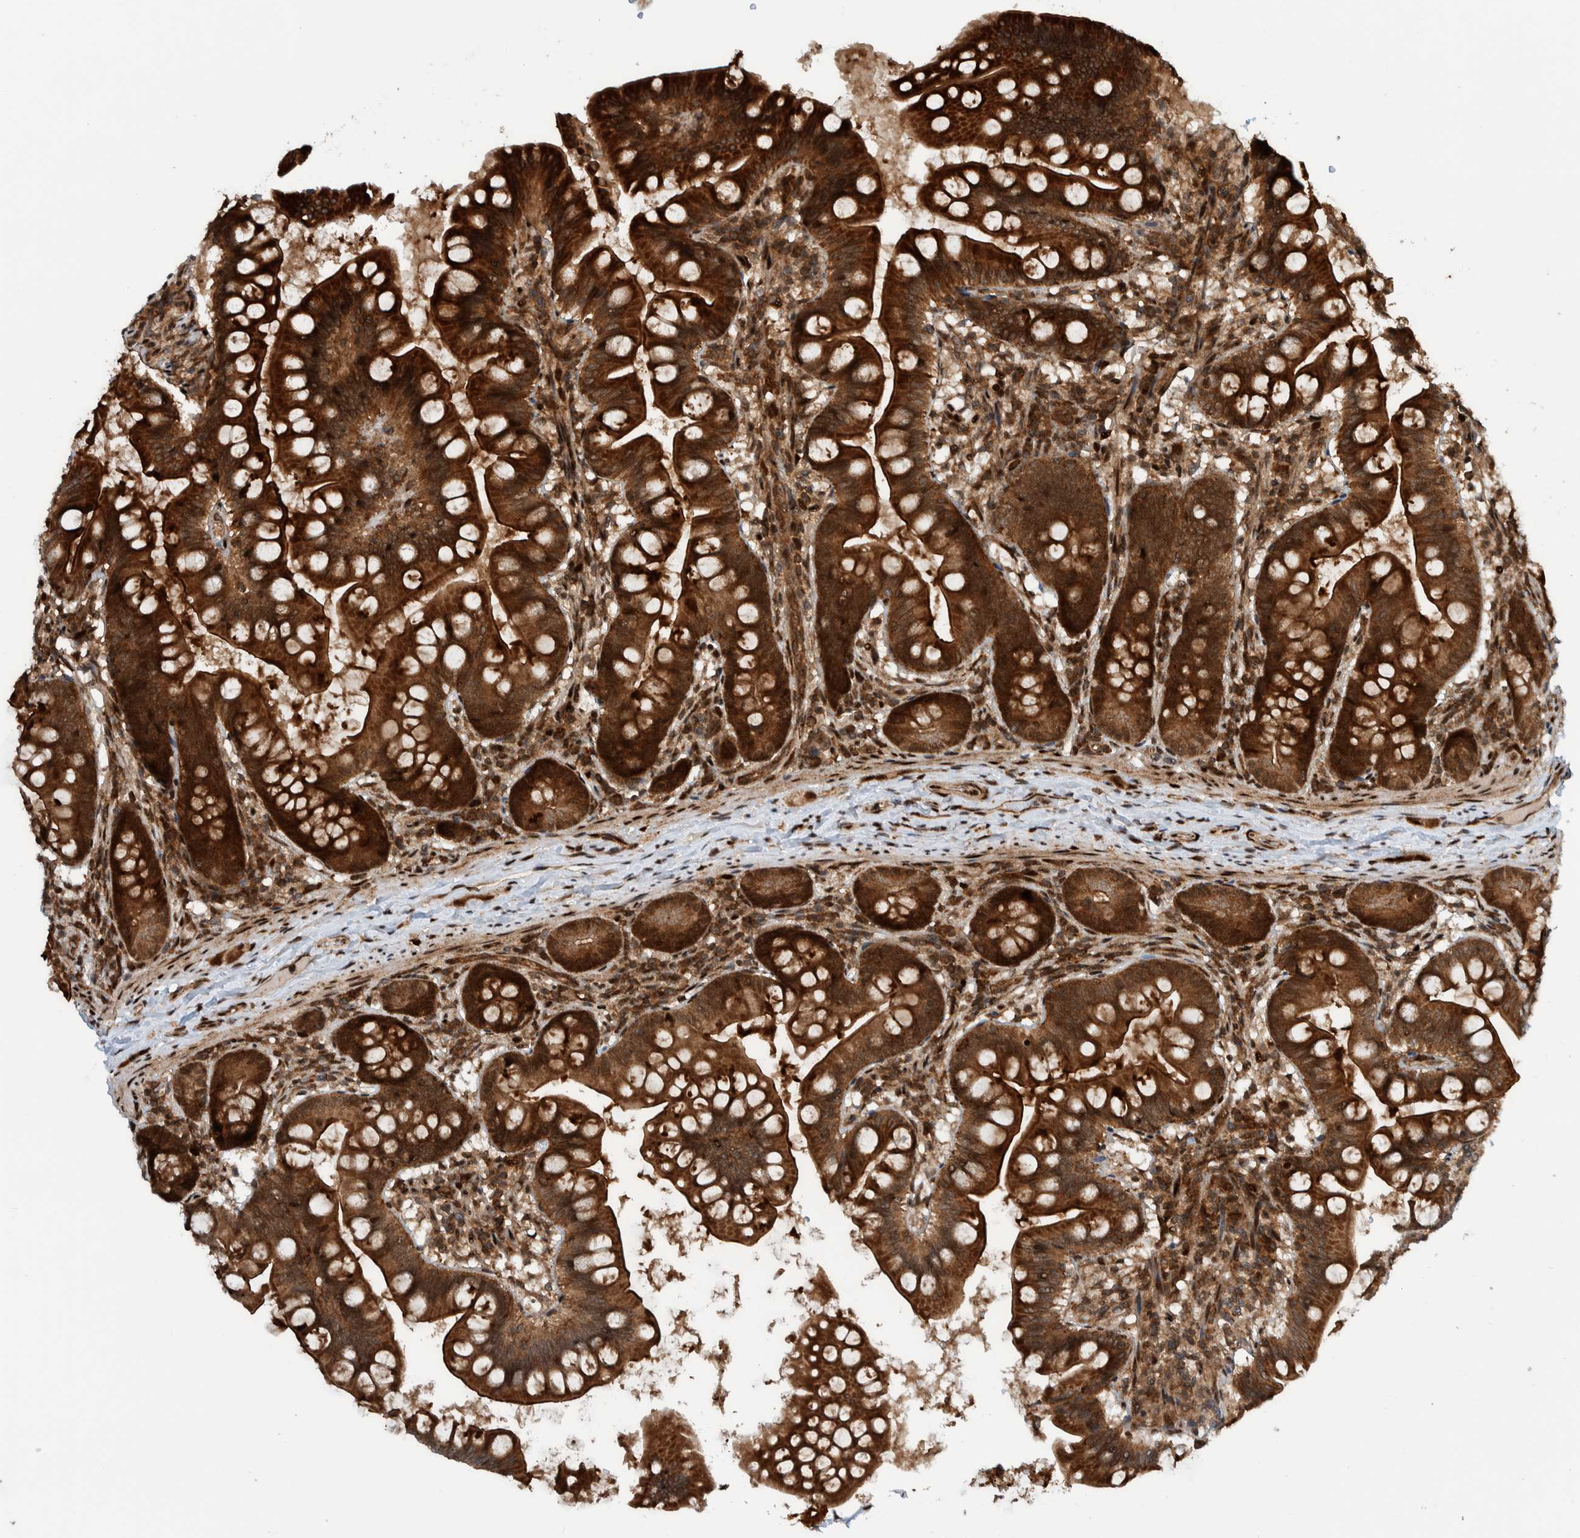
{"staining": {"intensity": "strong", "quantity": ">75%", "location": "cytoplasmic/membranous"}, "tissue": "small intestine", "cell_type": "Glandular cells", "image_type": "normal", "snomed": [{"axis": "morphology", "description": "Normal tissue, NOS"}, {"axis": "topography", "description": "Small intestine"}], "caption": "Protein staining shows strong cytoplasmic/membranous positivity in about >75% of glandular cells in benign small intestine.", "gene": "ZNF366", "patient": {"sex": "male", "age": 7}}